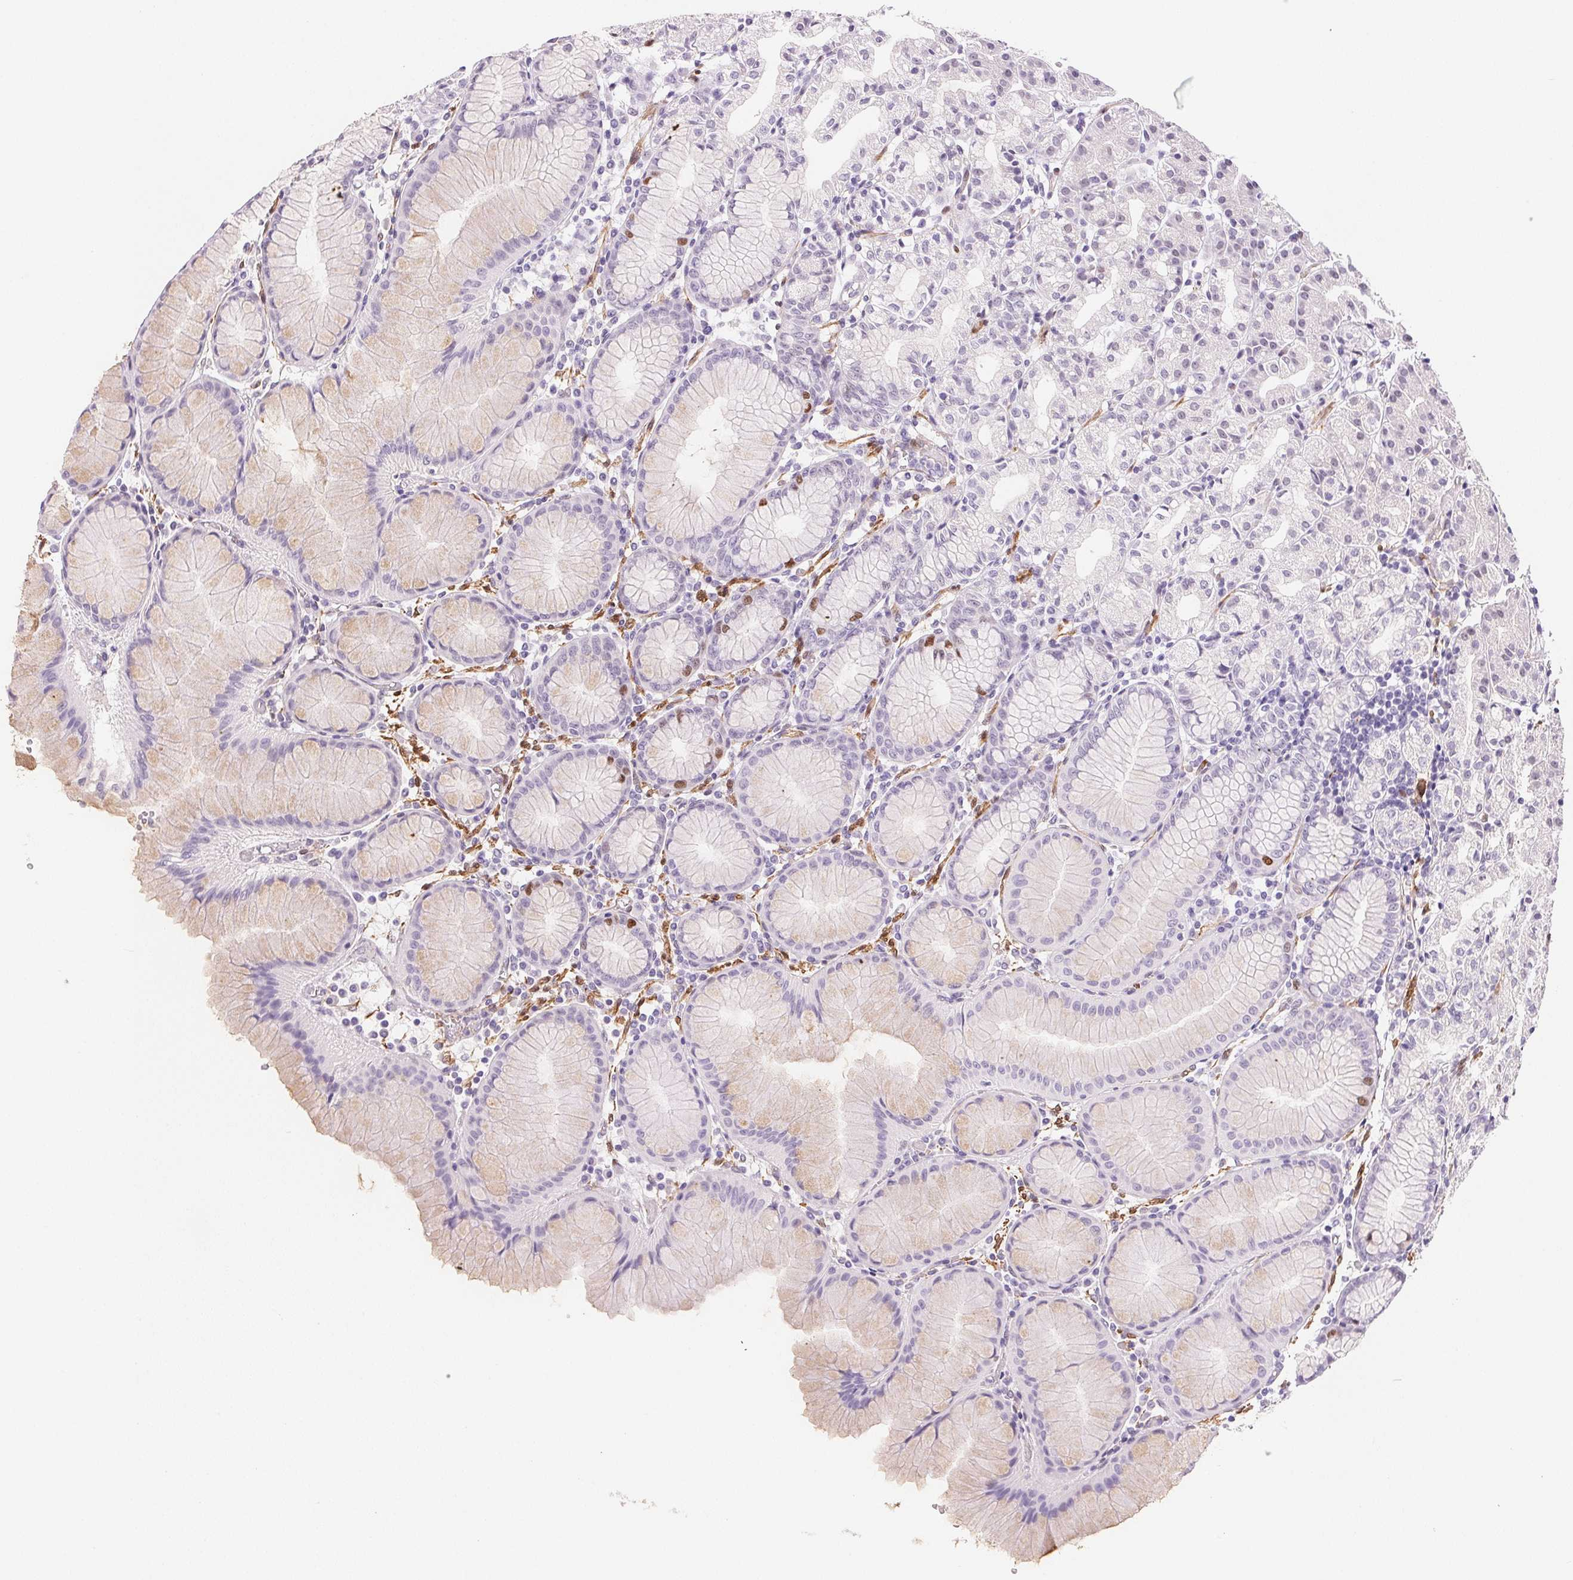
{"staining": {"intensity": "weak", "quantity": "<25%", "location": "cytoplasmic/membranous"}, "tissue": "stomach", "cell_type": "Glandular cells", "image_type": "normal", "snomed": [{"axis": "morphology", "description": "Normal tissue, NOS"}, {"axis": "topography", "description": "Stomach"}], "caption": "The histopathology image exhibits no significant positivity in glandular cells of stomach. Nuclei are stained in blue.", "gene": "SMTN", "patient": {"sex": "female", "age": 57}}